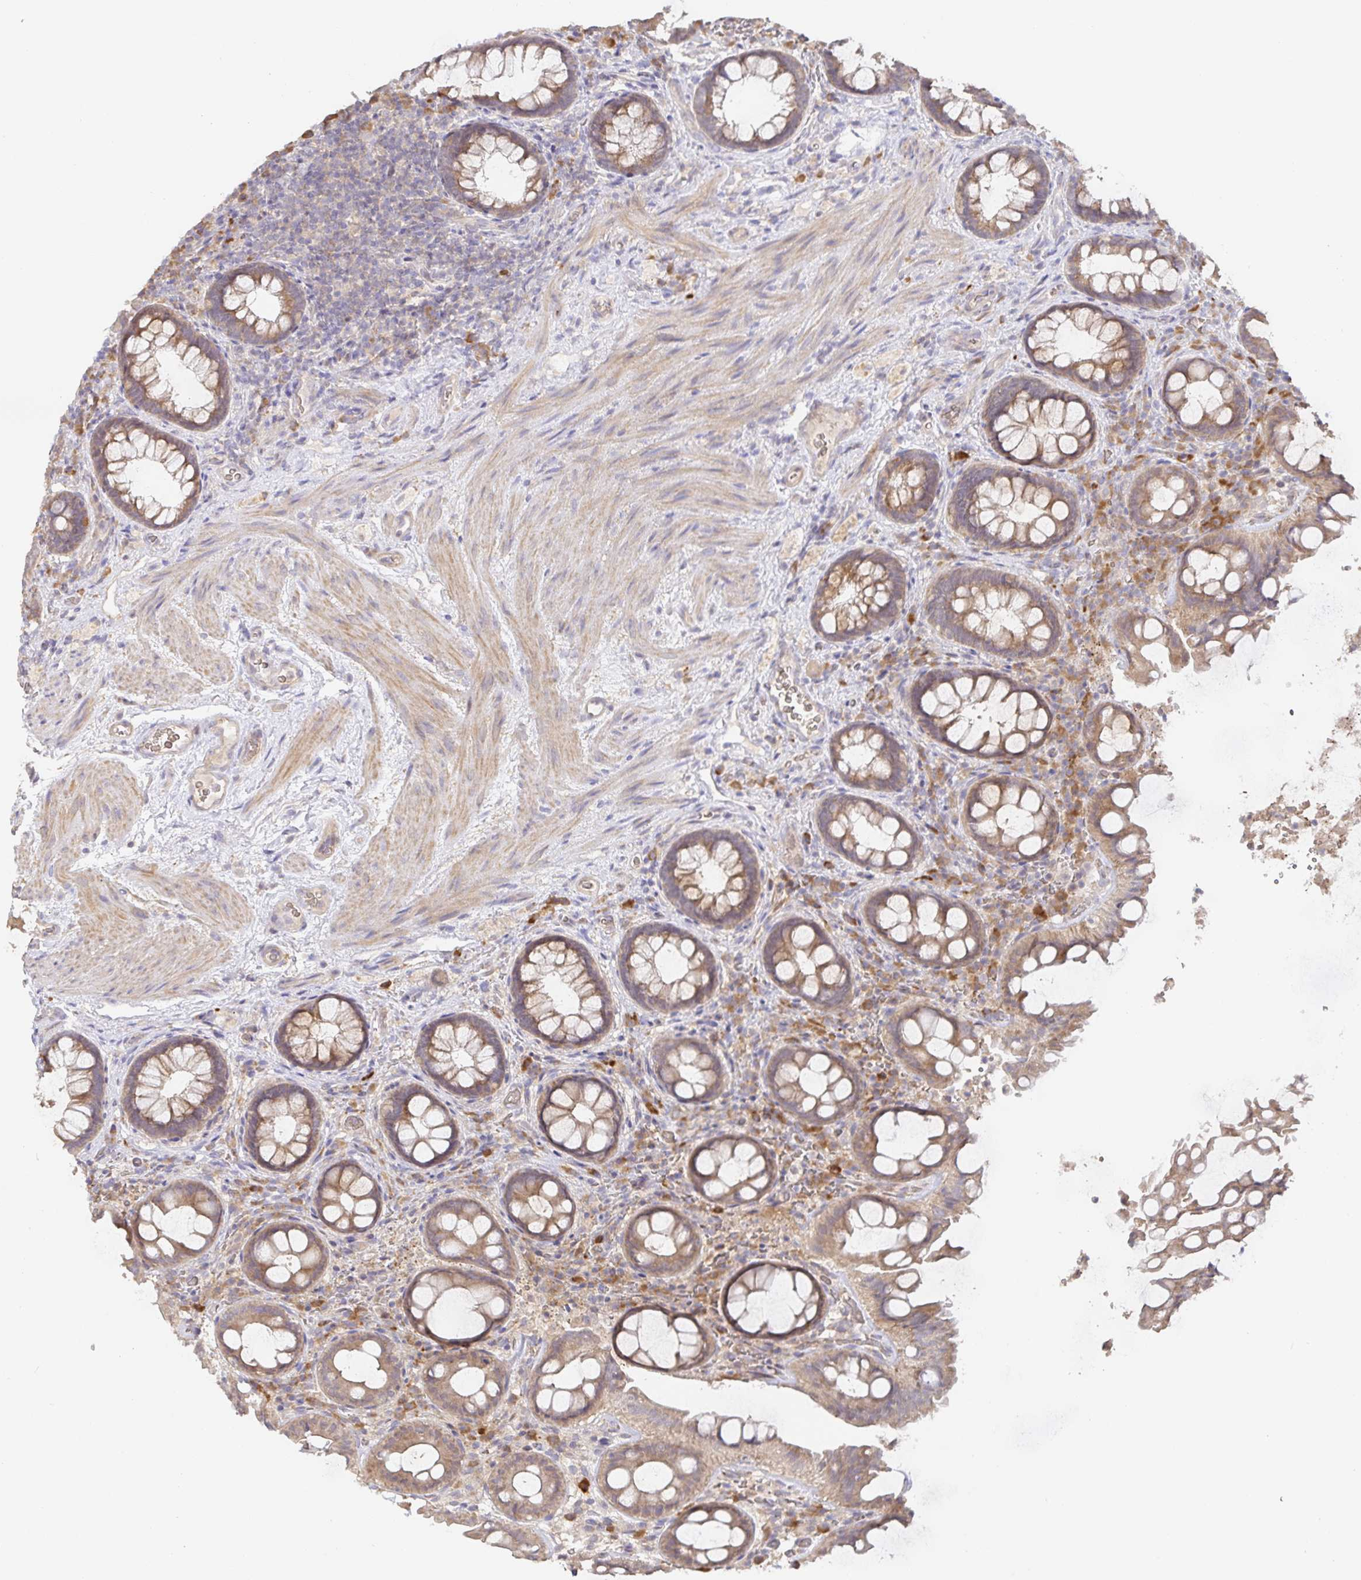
{"staining": {"intensity": "moderate", "quantity": ">75%", "location": "cytoplasmic/membranous"}, "tissue": "rectum", "cell_type": "Glandular cells", "image_type": "normal", "snomed": [{"axis": "morphology", "description": "Normal tissue, NOS"}, {"axis": "topography", "description": "Rectum"}], "caption": "Approximately >75% of glandular cells in normal human rectum demonstrate moderate cytoplasmic/membranous protein staining as visualized by brown immunohistochemical staining.", "gene": "ZDHHC11B", "patient": {"sex": "female", "age": 69}}